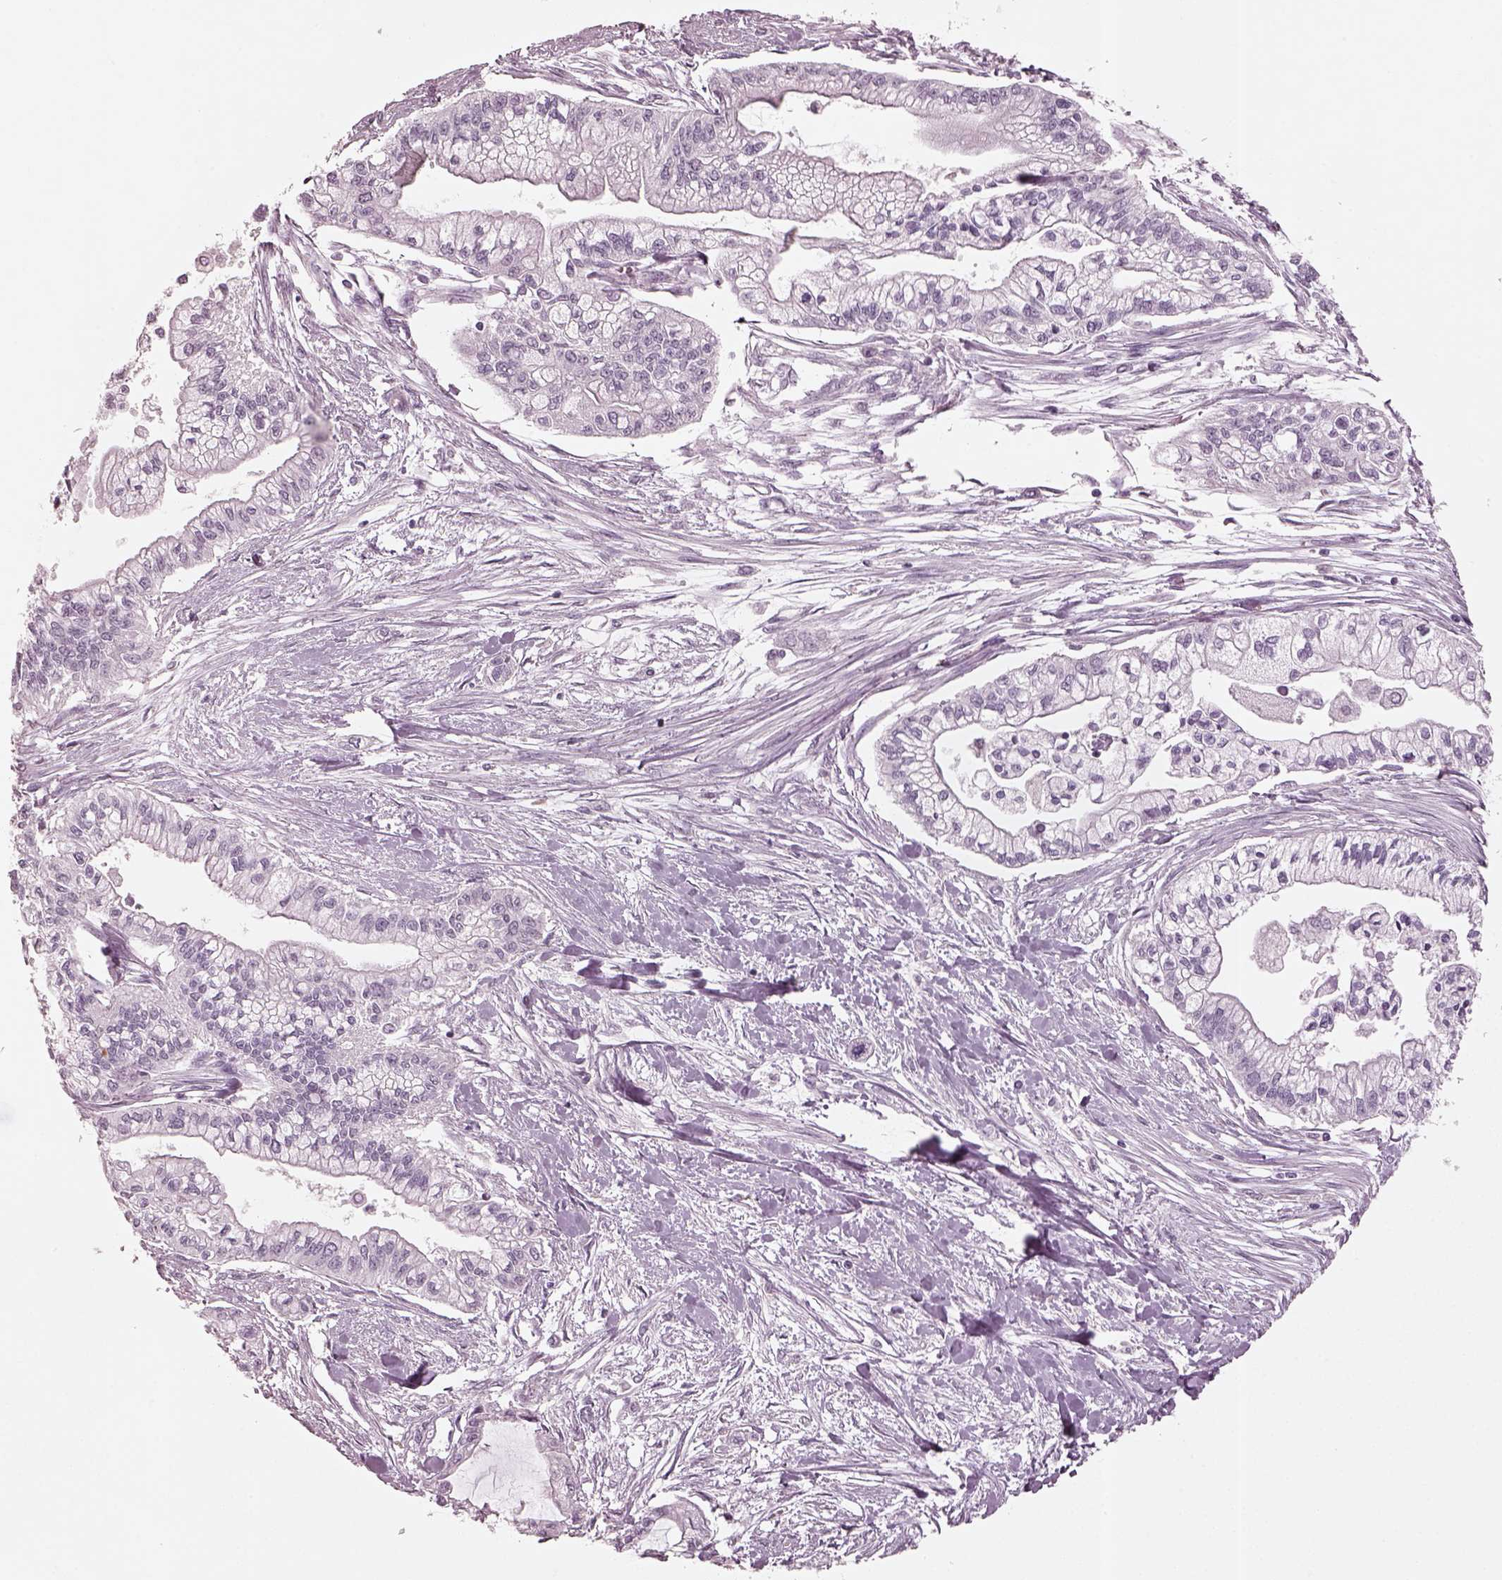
{"staining": {"intensity": "negative", "quantity": "none", "location": "none"}, "tissue": "pancreatic cancer", "cell_type": "Tumor cells", "image_type": "cancer", "snomed": [{"axis": "morphology", "description": "Adenocarcinoma, NOS"}, {"axis": "topography", "description": "Pancreas"}], "caption": "This is an IHC image of human pancreatic cancer. There is no positivity in tumor cells.", "gene": "SPATA6L", "patient": {"sex": "male", "age": 54}}